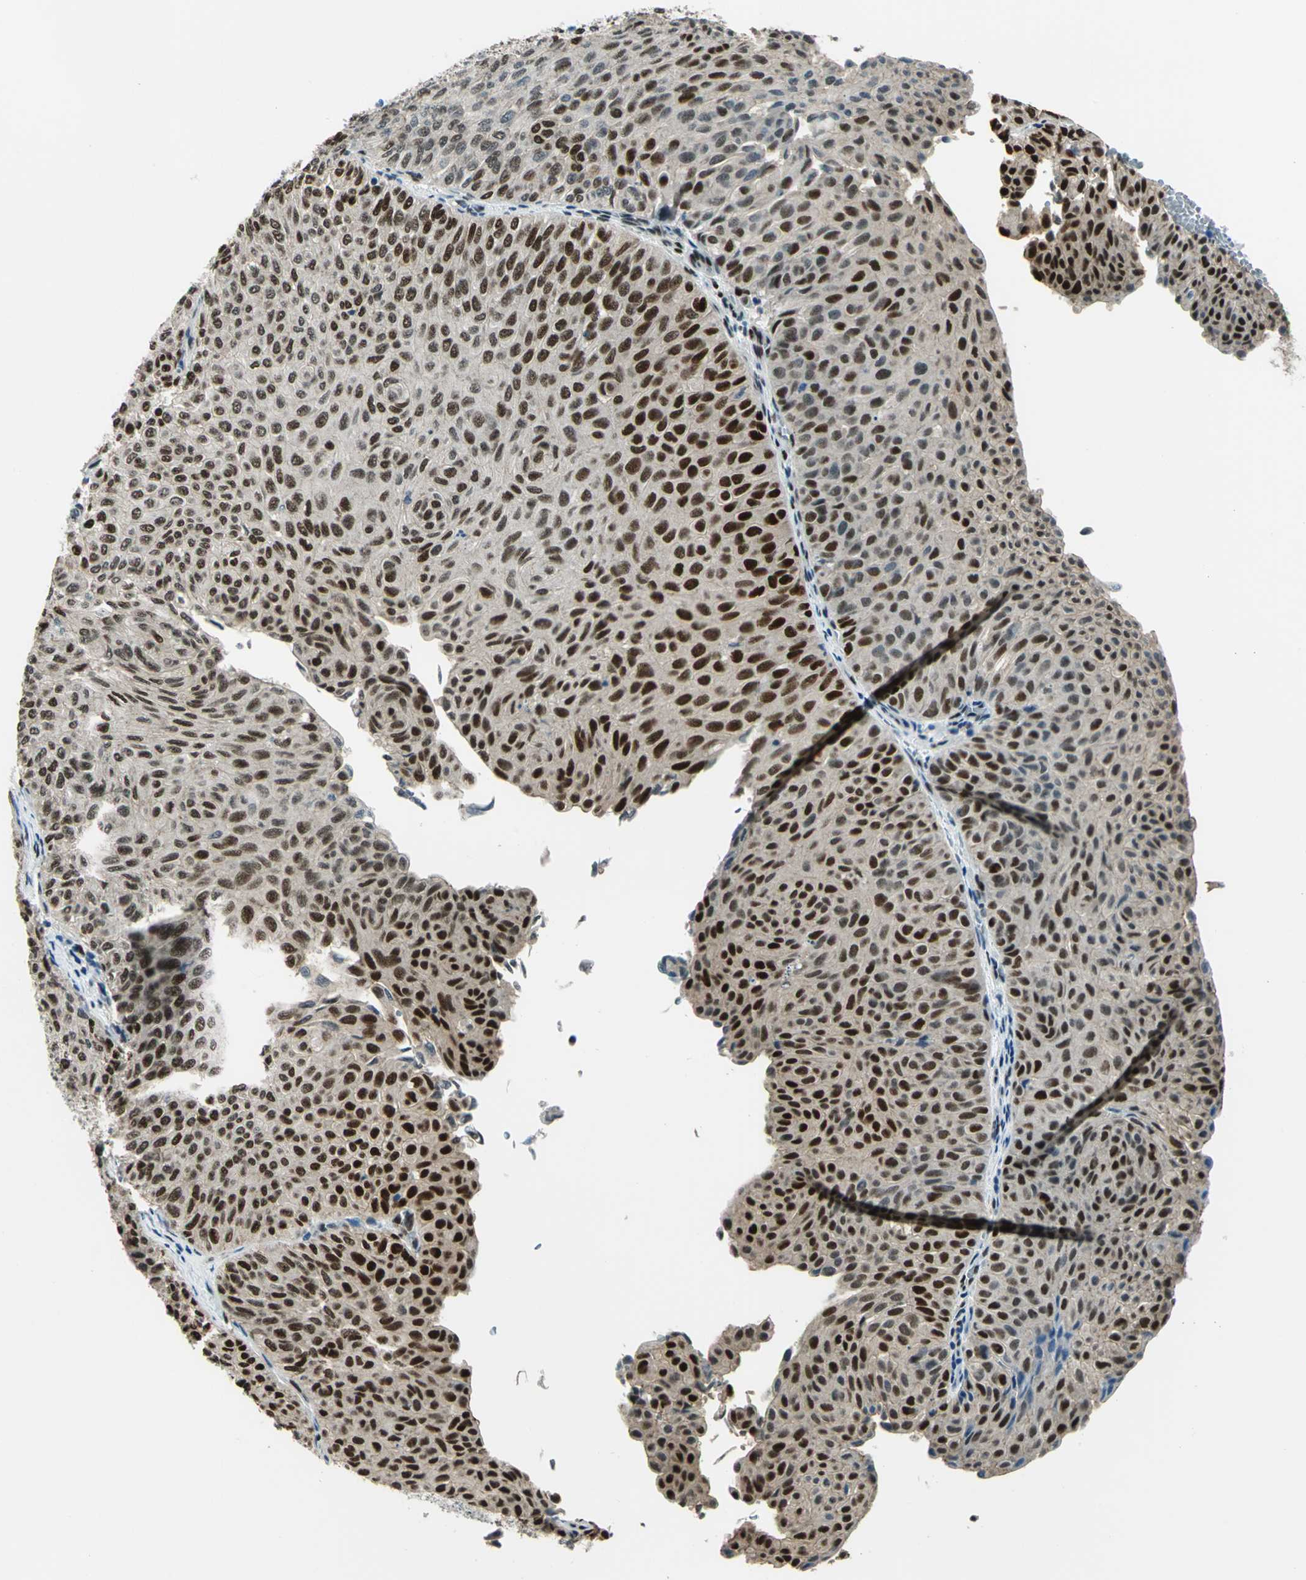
{"staining": {"intensity": "strong", "quantity": ">75%", "location": "cytoplasmic/membranous,nuclear"}, "tissue": "urothelial cancer", "cell_type": "Tumor cells", "image_type": "cancer", "snomed": [{"axis": "morphology", "description": "Urothelial carcinoma, Low grade"}, {"axis": "topography", "description": "Urinary bladder"}], "caption": "Tumor cells reveal high levels of strong cytoplasmic/membranous and nuclear expression in approximately >75% of cells in human low-grade urothelial carcinoma. The staining was performed using DAB, with brown indicating positive protein expression. Nuclei are stained blue with hematoxylin.", "gene": "NFIA", "patient": {"sex": "male", "age": 78}}